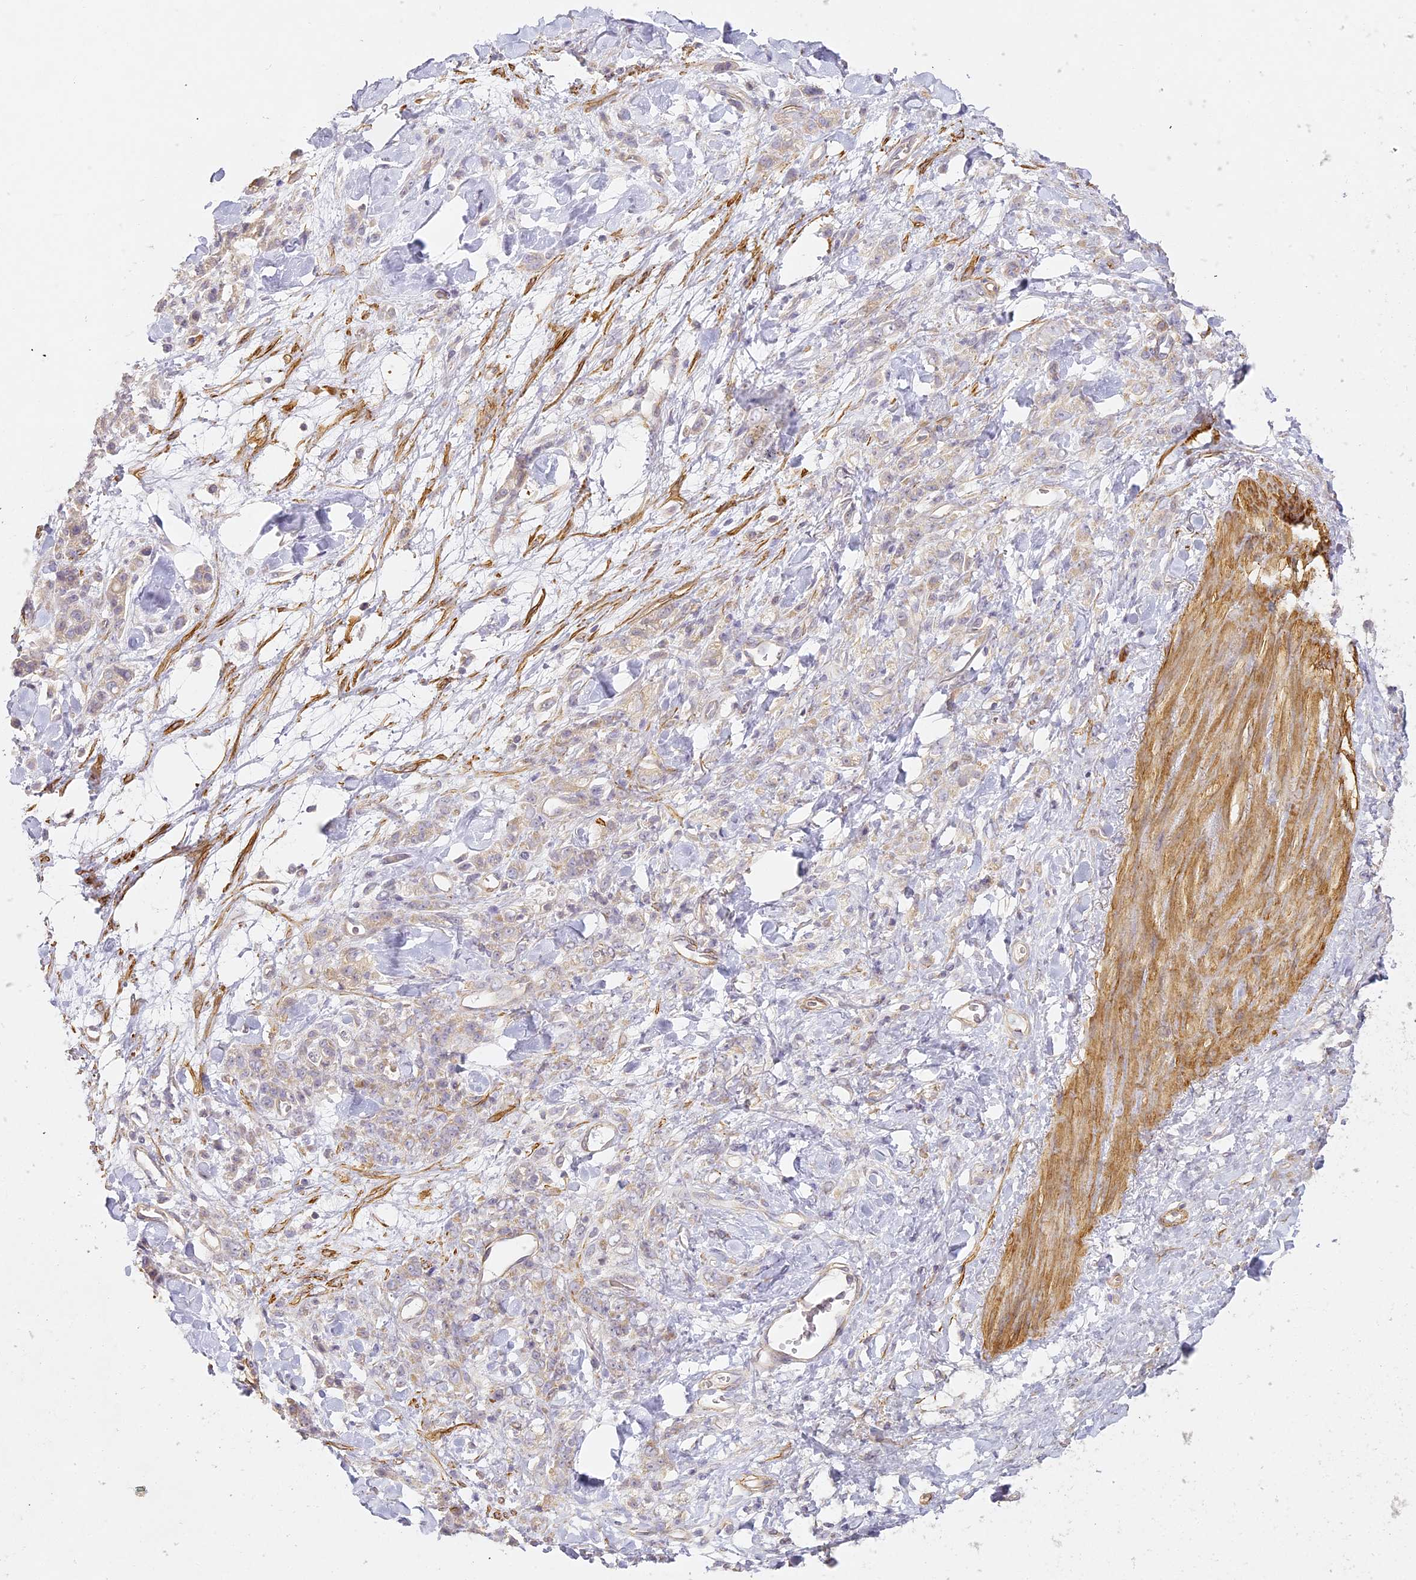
{"staining": {"intensity": "weak", "quantity": "<25%", "location": "cytoplasmic/membranous"}, "tissue": "stomach cancer", "cell_type": "Tumor cells", "image_type": "cancer", "snomed": [{"axis": "morphology", "description": "Normal tissue, NOS"}, {"axis": "morphology", "description": "Adenocarcinoma, NOS"}, {"axis": "topography", "description": "Stomach"}], "caption": "A histopathology image of stomach cancer (adenocarcinoma) stained for a protein demonstrates no brown staining in tumor cells.", "gene": "MED28", "patient": {"sex": "male", "age": 82}}